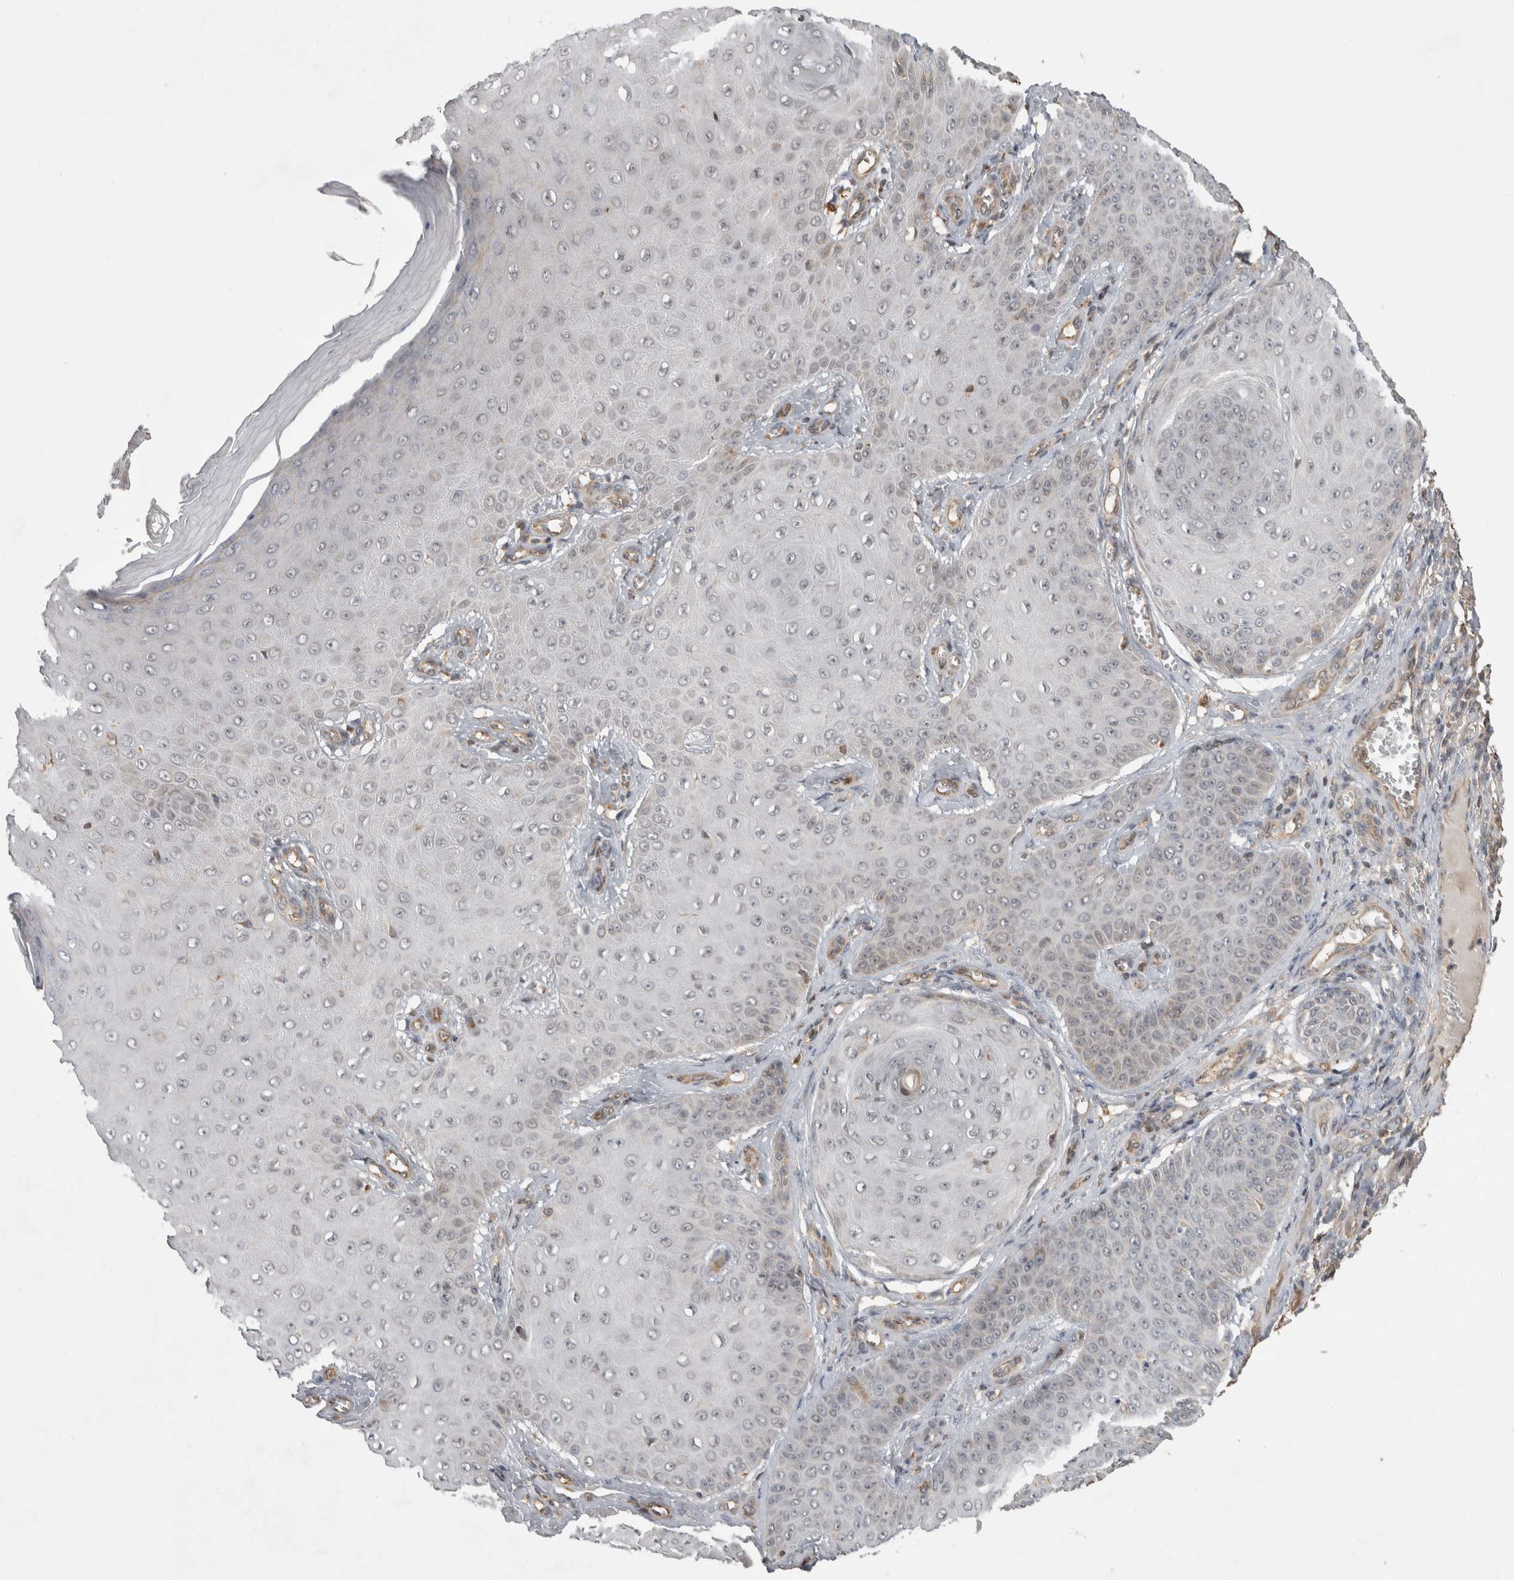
{"staining": {"intensity": "negative", "quantity": "none", "location": "none"}, "tissue": "skin cancer", "cell_type": "Tumor cells", "image_type": "cancer", "snomed": [{"axis": "morphology", "description": "Squamous cell carcinoma, NOS"}, {"axis": "topography", "description": "Skin"}], "caption": "This photomicrograph is of squamous cell carcinoma (skin) stained with immunohistochemistry to label a protein in brown with the nuclei are counter-stained blue. There is no expression in tumor cells.", "gene": "KCNIP1", "patient": {"sex": "male", "age": 74}}